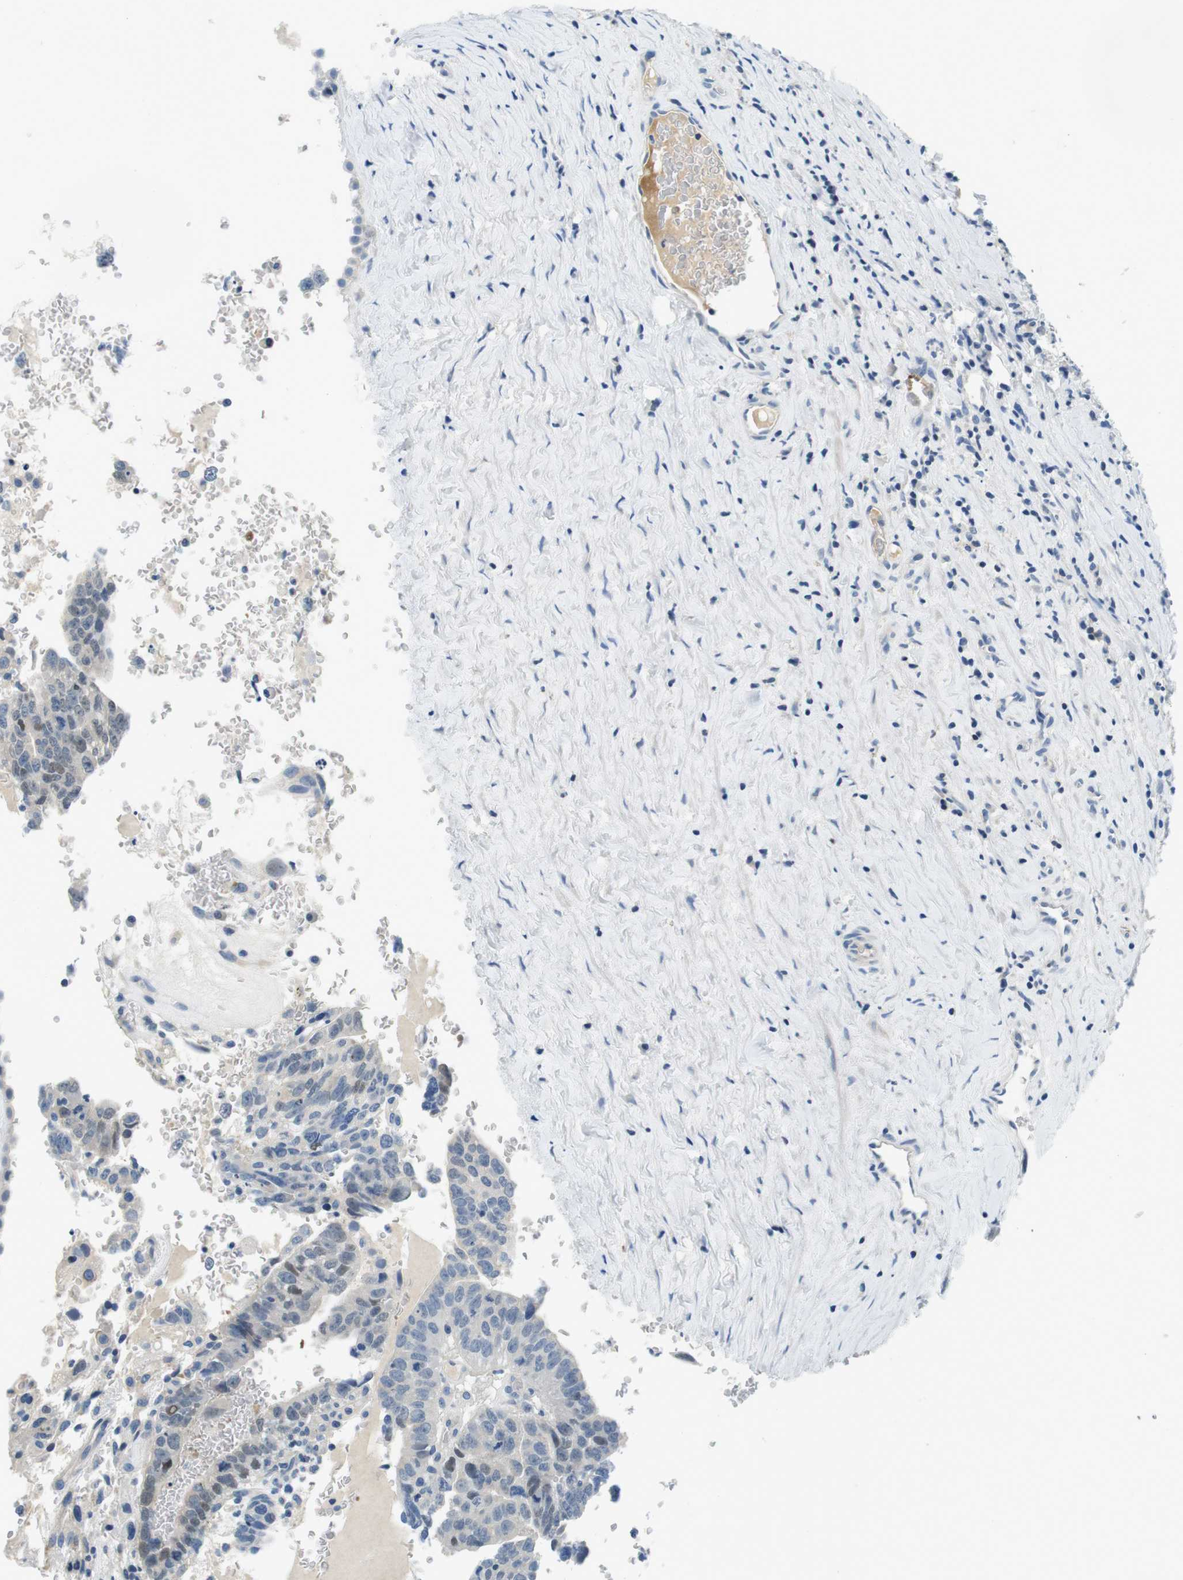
{"staining": {"intensity": "weak", "quantity": "<25%", "location": "nuclear"}, "tissue": "testis cancer", "cell_type": "Tumor cells", "image_type": "cancer", "snomed": [{"axis": "morphology", "description": "Seminoma, NOS"}, {"axis": "morphology", "description": "Carcinoma, Embryonal, NOS"}, {"axis": "topography", "description": "Testis"}], "caption": "Tumor cells show no significant expression in seminoma (testis). Nuclei are stained in blue.", "gene": "KCNJ5", "patient": {"sex": "male", "age": 52}}